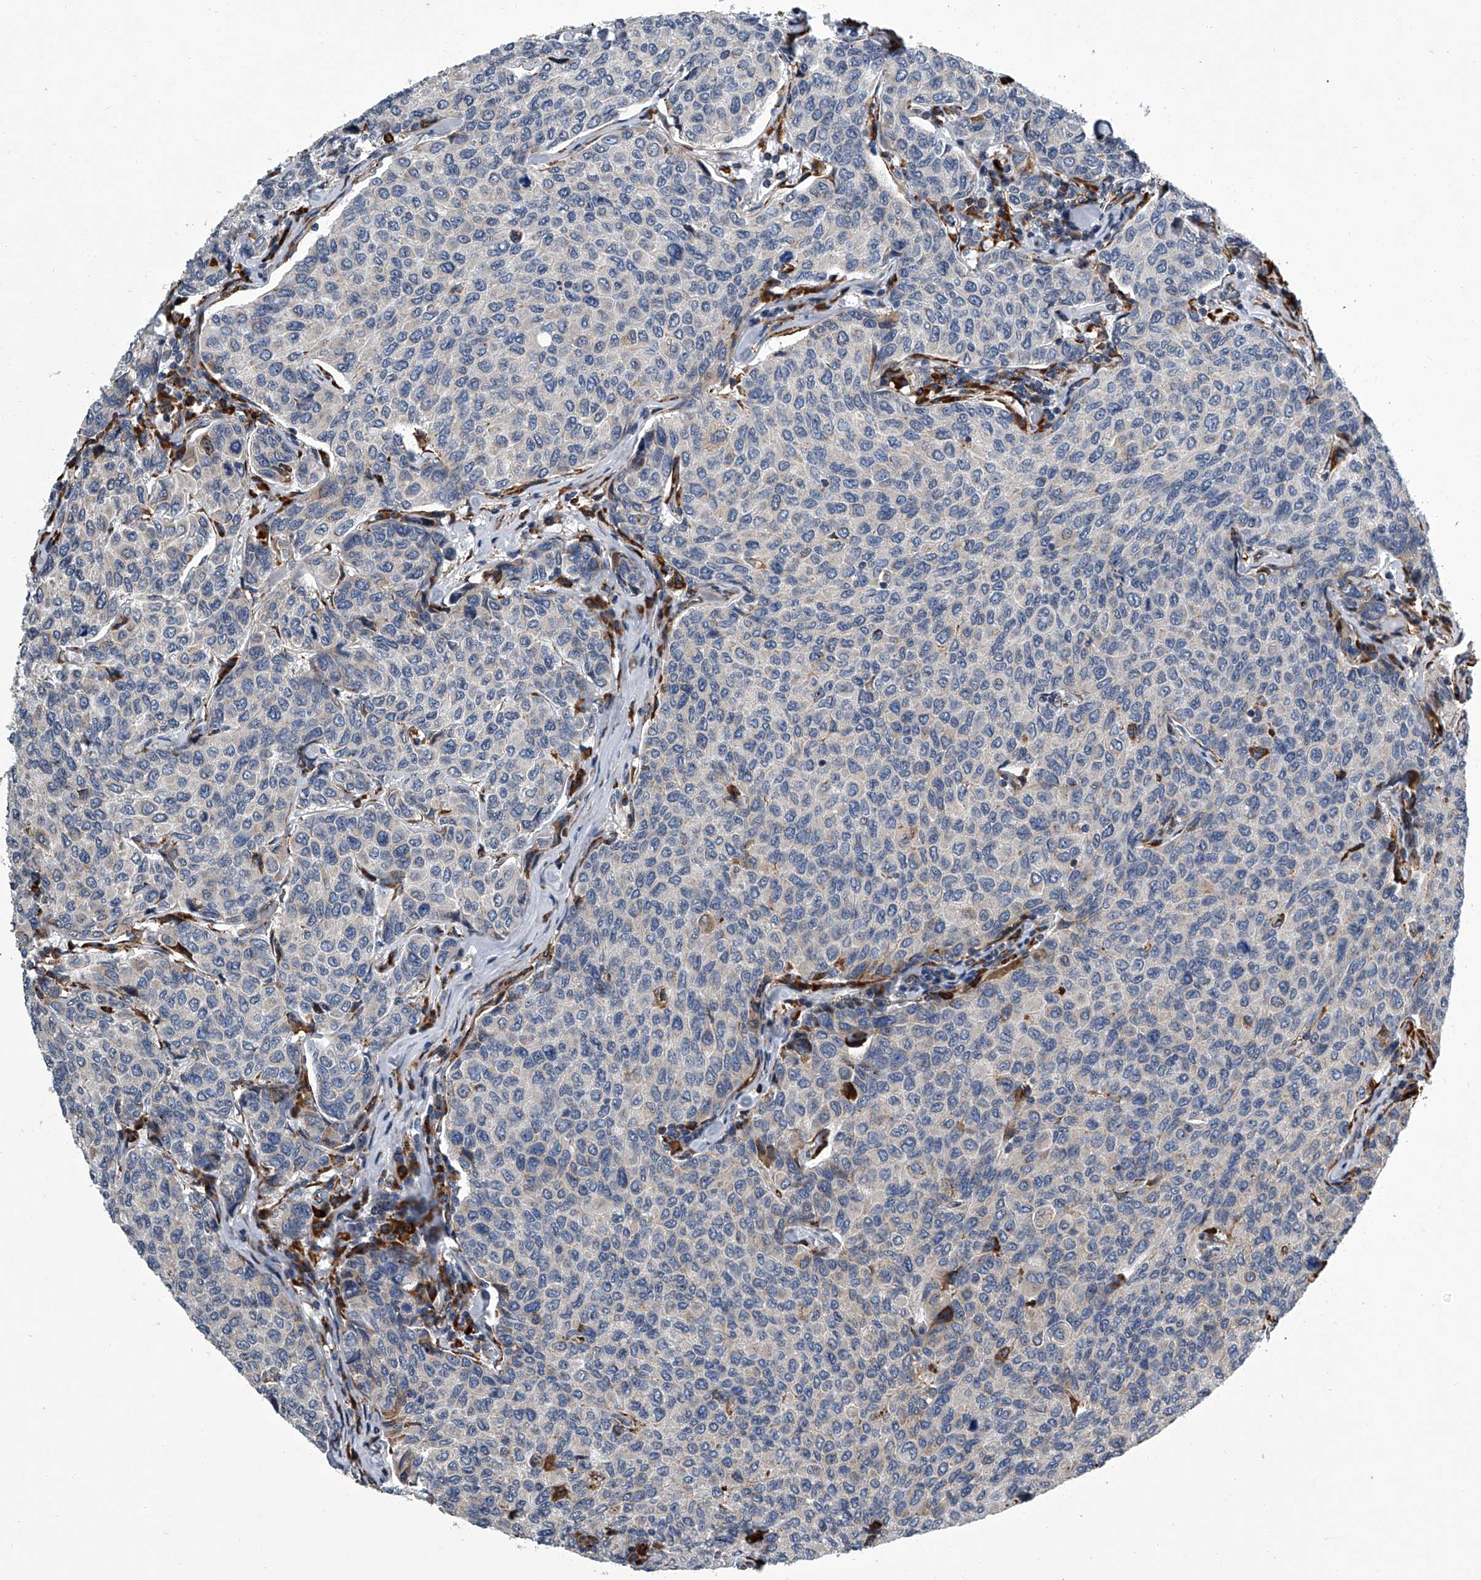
{"staining": {"intensity": "negative", "quantity": "none", "location": "none"}, "tissue": "breast cancer", "cell_type": "Tumor cells", "image_type": "cancer", "snomed": [{"axis": "morphology", "description": "Duct carcinoma"}, {"axis": "topography", "description": "Breast"}], "caption": "High magnification brightfield microscopy of intraductal carcinoma (breast) stained with DAB (3,3'-diaminobenzidine) (brown) and counterstained with hematoxylin (blue): tumor cells show no significant positivity.", "gene": "TMEM63C", "patient": {"sex": "female", "age": 55}}